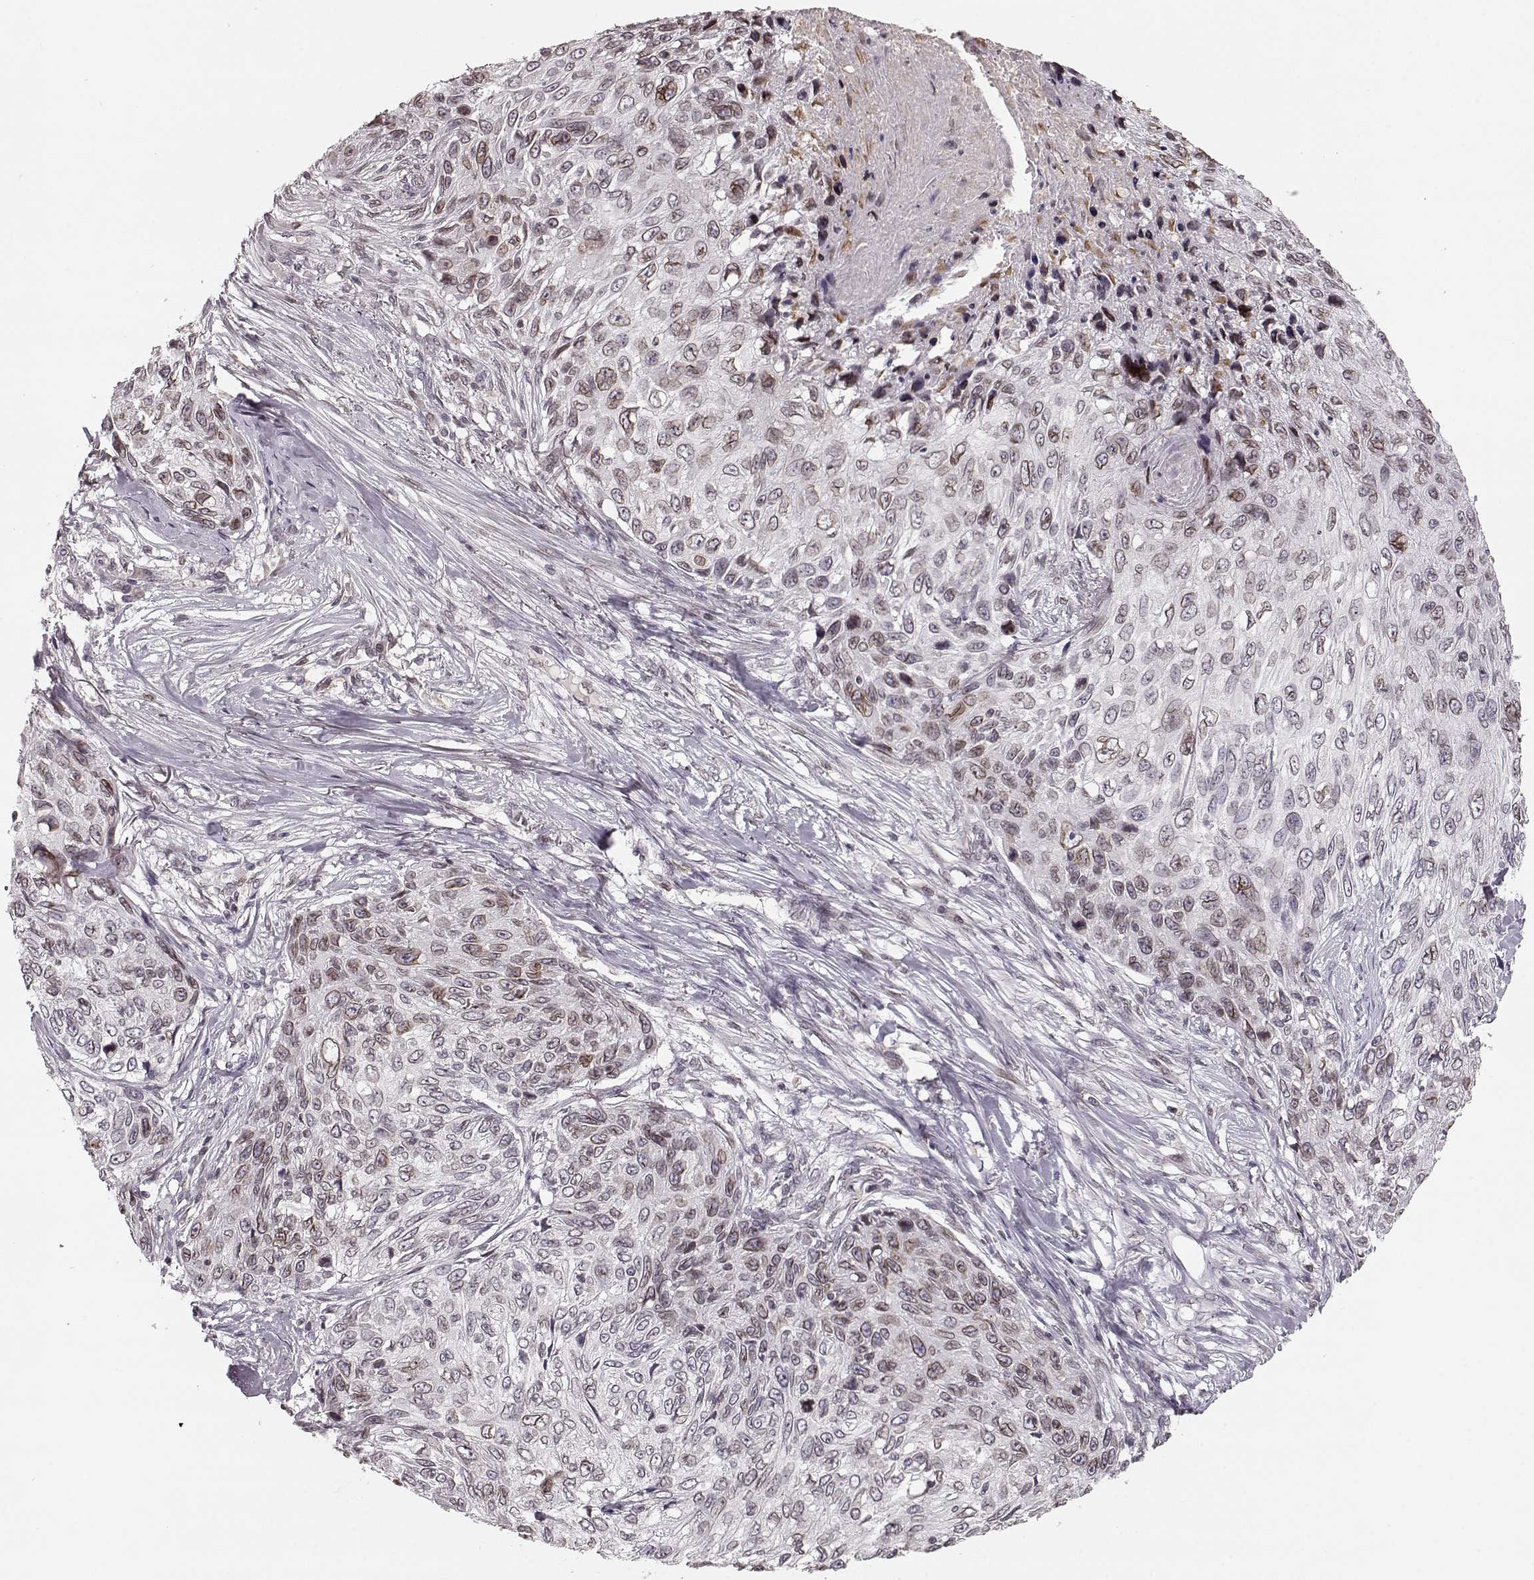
{"staining": {"intensity": "weak", "quantity": ">75%", "location": "cytoplasmic/membranous,nuclear"}, "tissue": "skin cancer", "cell_type": "Tumor cells", "image_type": "cancer", "snomed": [{"axis": "morphology", "description": "Squamous cell carcinoma, NOS"}, {"axis": "topography", "description": "Skin"}], "caption": "Squamous cell carcinoma (skin) was stained to show a protein in brown. There is low levels of weak cytoplasmic/membranous and nuclear expression in approximately >75% of tumor cells. The protein is shown in brown color, while the nuclei are stained blue.", "gene": "DCAF12", "patient": {"sex": "male", "age": 92}}